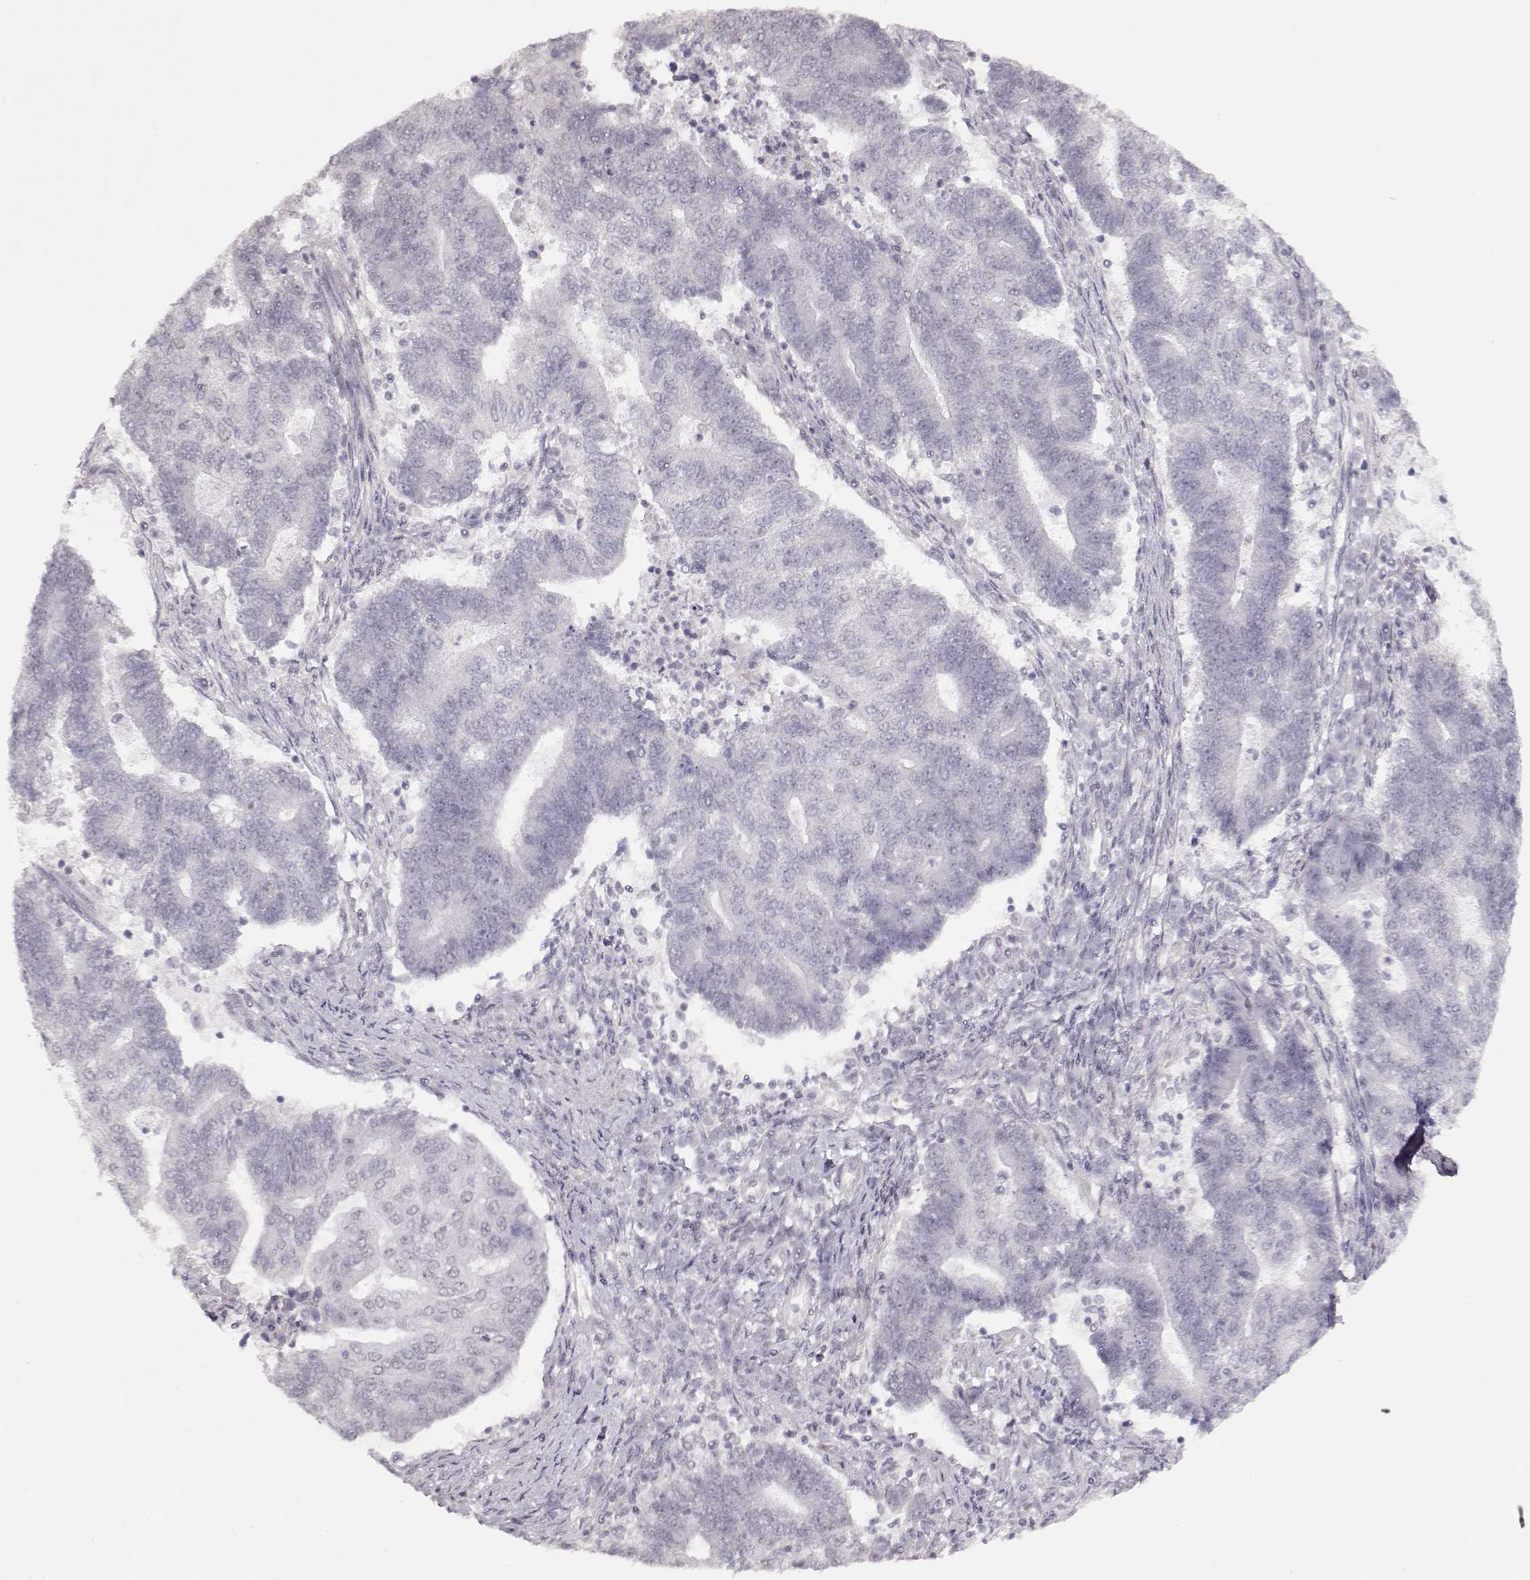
{"staining": {"intensity": "negative", "quantity": "none", "location": "none"}, "tissue": "endometrial cancer", "cell_type": "Tumor cells", "image_type": "cancer", "snomed": [{"axis": "morphology", "description": "Adenocarcinoma, NOS"}, {"axis": "topography", "description": "Uterus"}, {"axis": "topography", "description": "Endometrium"}], "caption": "Immunohistochemistry image of human endometrial cancer stained for a protein (brown), which displays no staining in tumor cells.", "gene": "PCP4", "patient": {"sex": "female", "age": 54}}